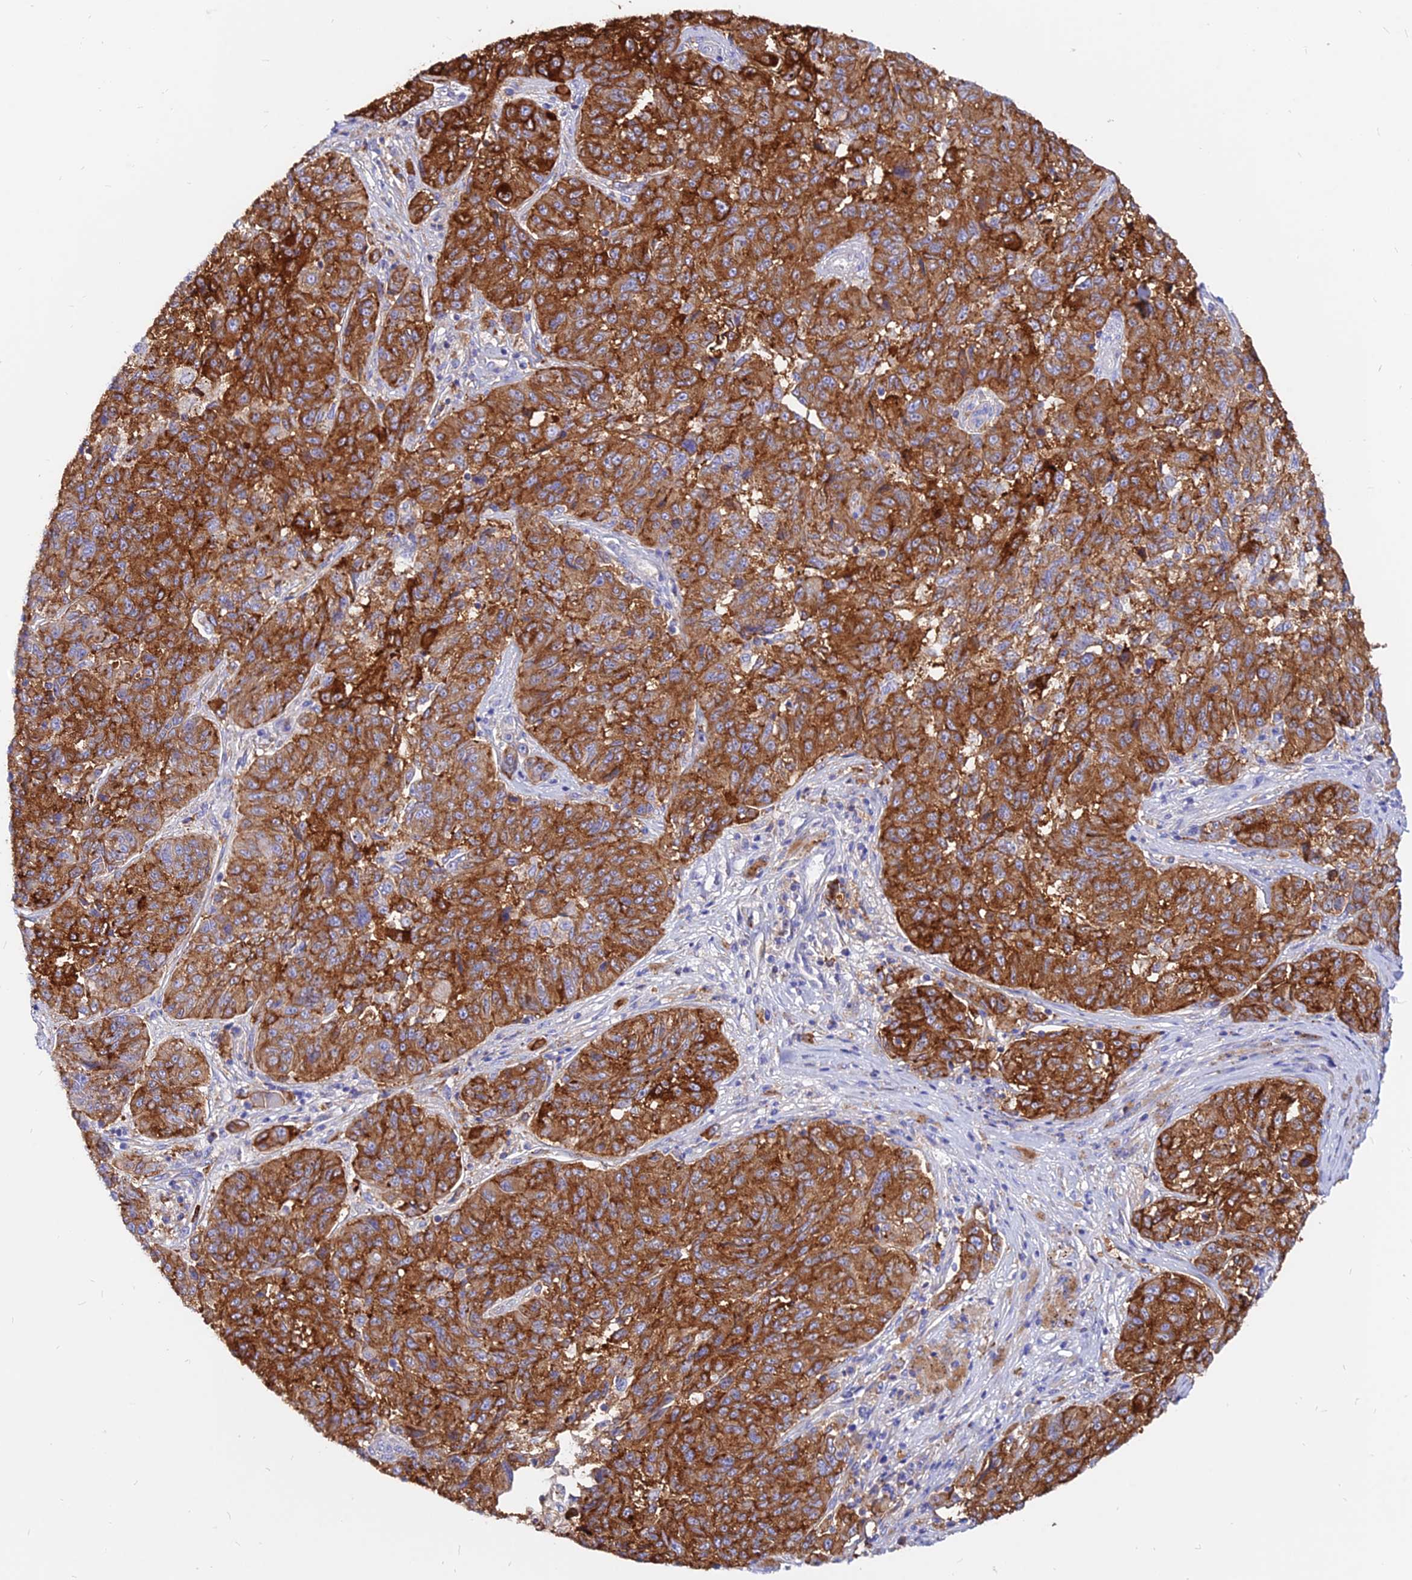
{"staining": {"intensity": "strong", "quantity": ">75%", "location": "cytoplasmic/membranous"}, "tissue": "melanoma", "cell_type": "Tumor cells", "image_type": "cancer", "snomed": [{"axis": "morphology", "description": "Malignant melanoma, NOS"}, {"axis": "topography", "description": "Skin"}], "caption": "Human melanoma stained with a brown dye demonstrates strong cytoplasmic/membranous positive expression in about >75% of tumor cells.", "gene": "AGTRAP", "patient": {"sex": "male", "age": 53}}